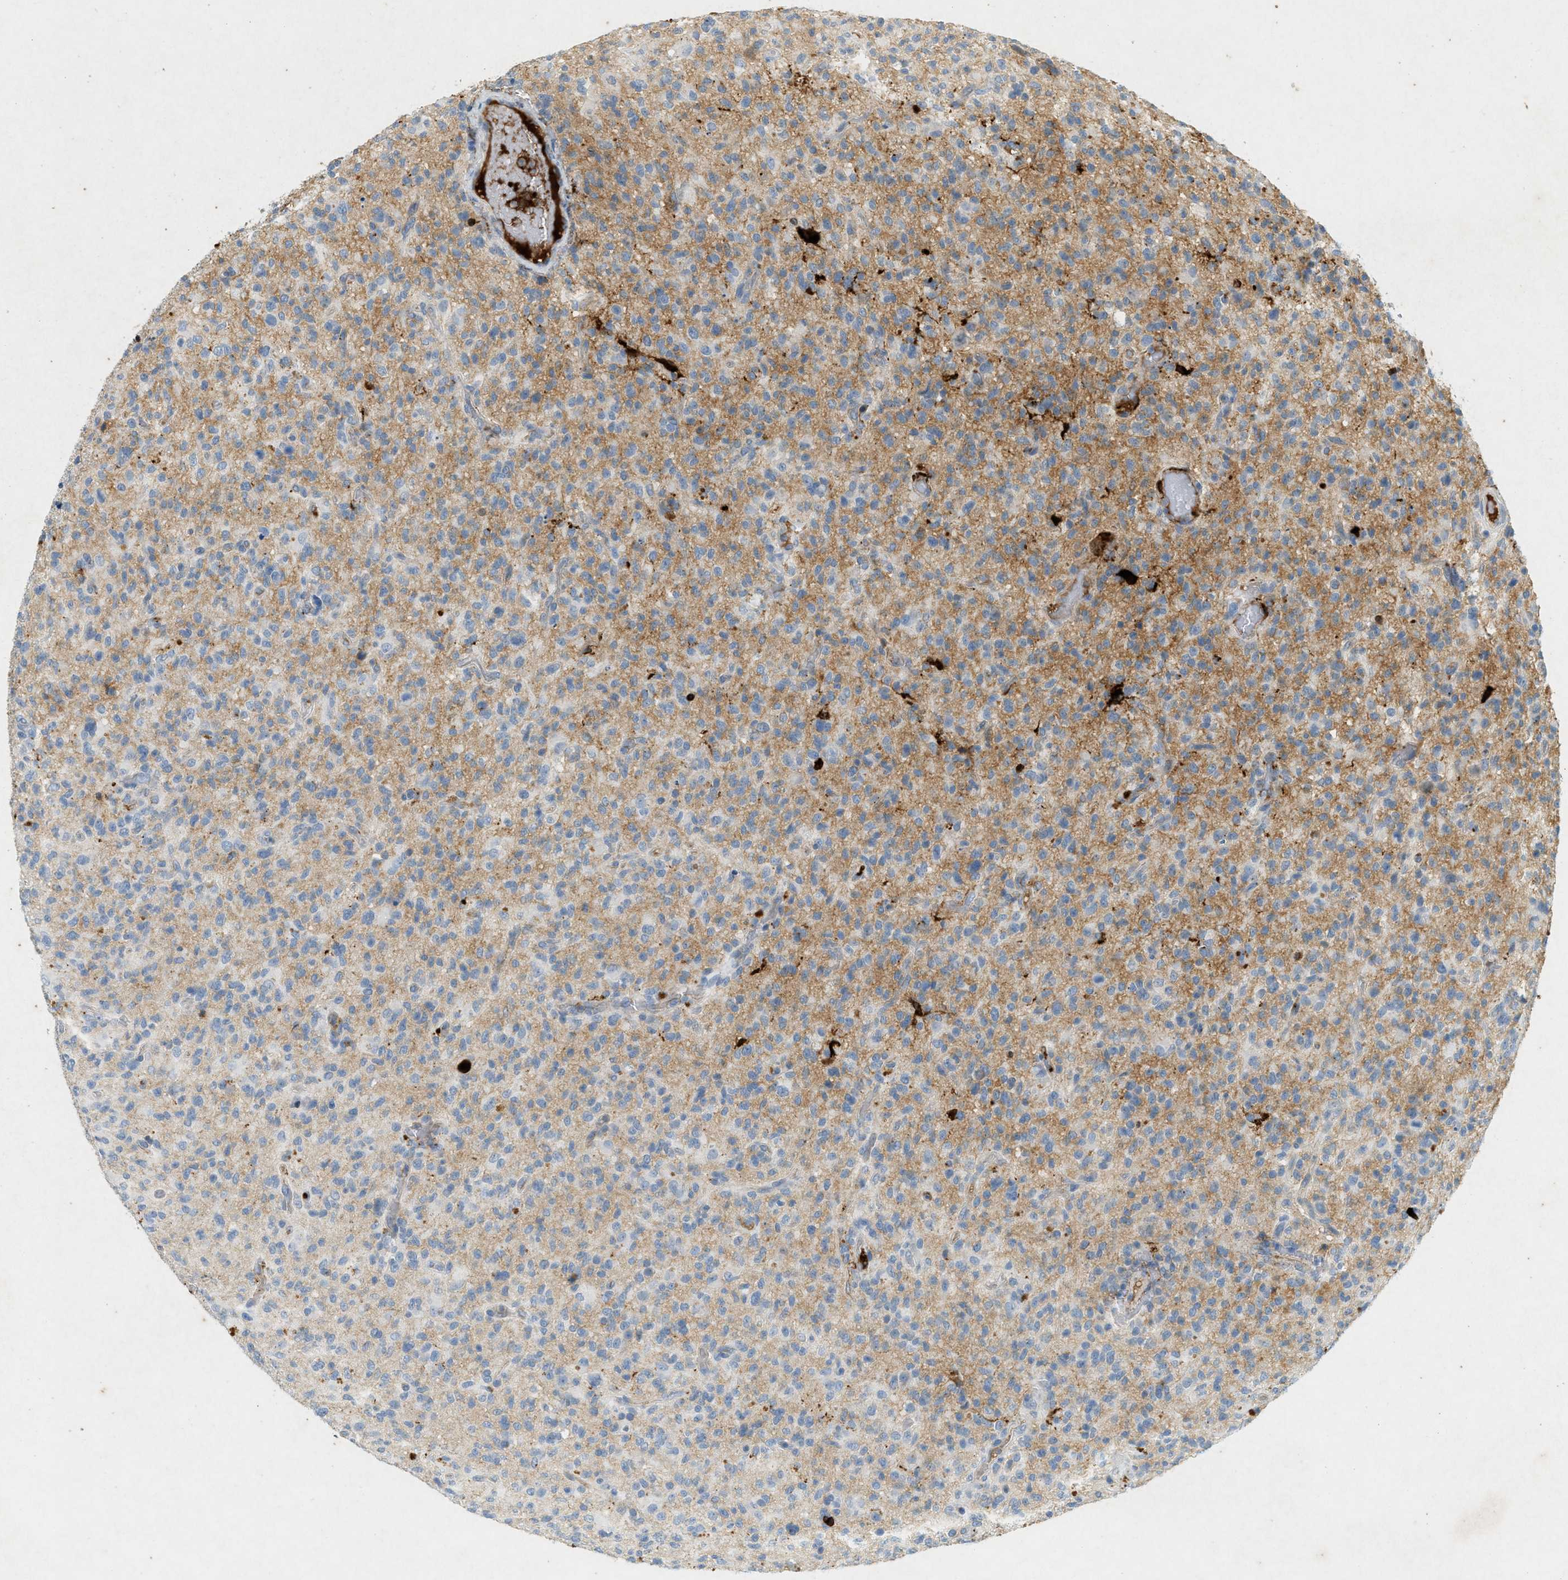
{"staining": {"intensity": "moderate", "quantity": "<25%", "location": "cytoplasmic/membranous"}, "tissue": "glioma", "cell_type": "Tumor cells", "image_type": "cancer", "snomed": [{"axis": "morphology", "description": "Glioma, malignant, High grade"}, {"axis": "topography", "description": "Brain"}], "caption": "This micrograph shows glioma stained with immunohistochemistry to label a protein in brown. The cytoplasmic/membranous of tumor cells show moderate positivity for the protein. Nuclei are counter-stained blue.", "gene": "F2", "patient": {"sex": "male", "age": 71}}